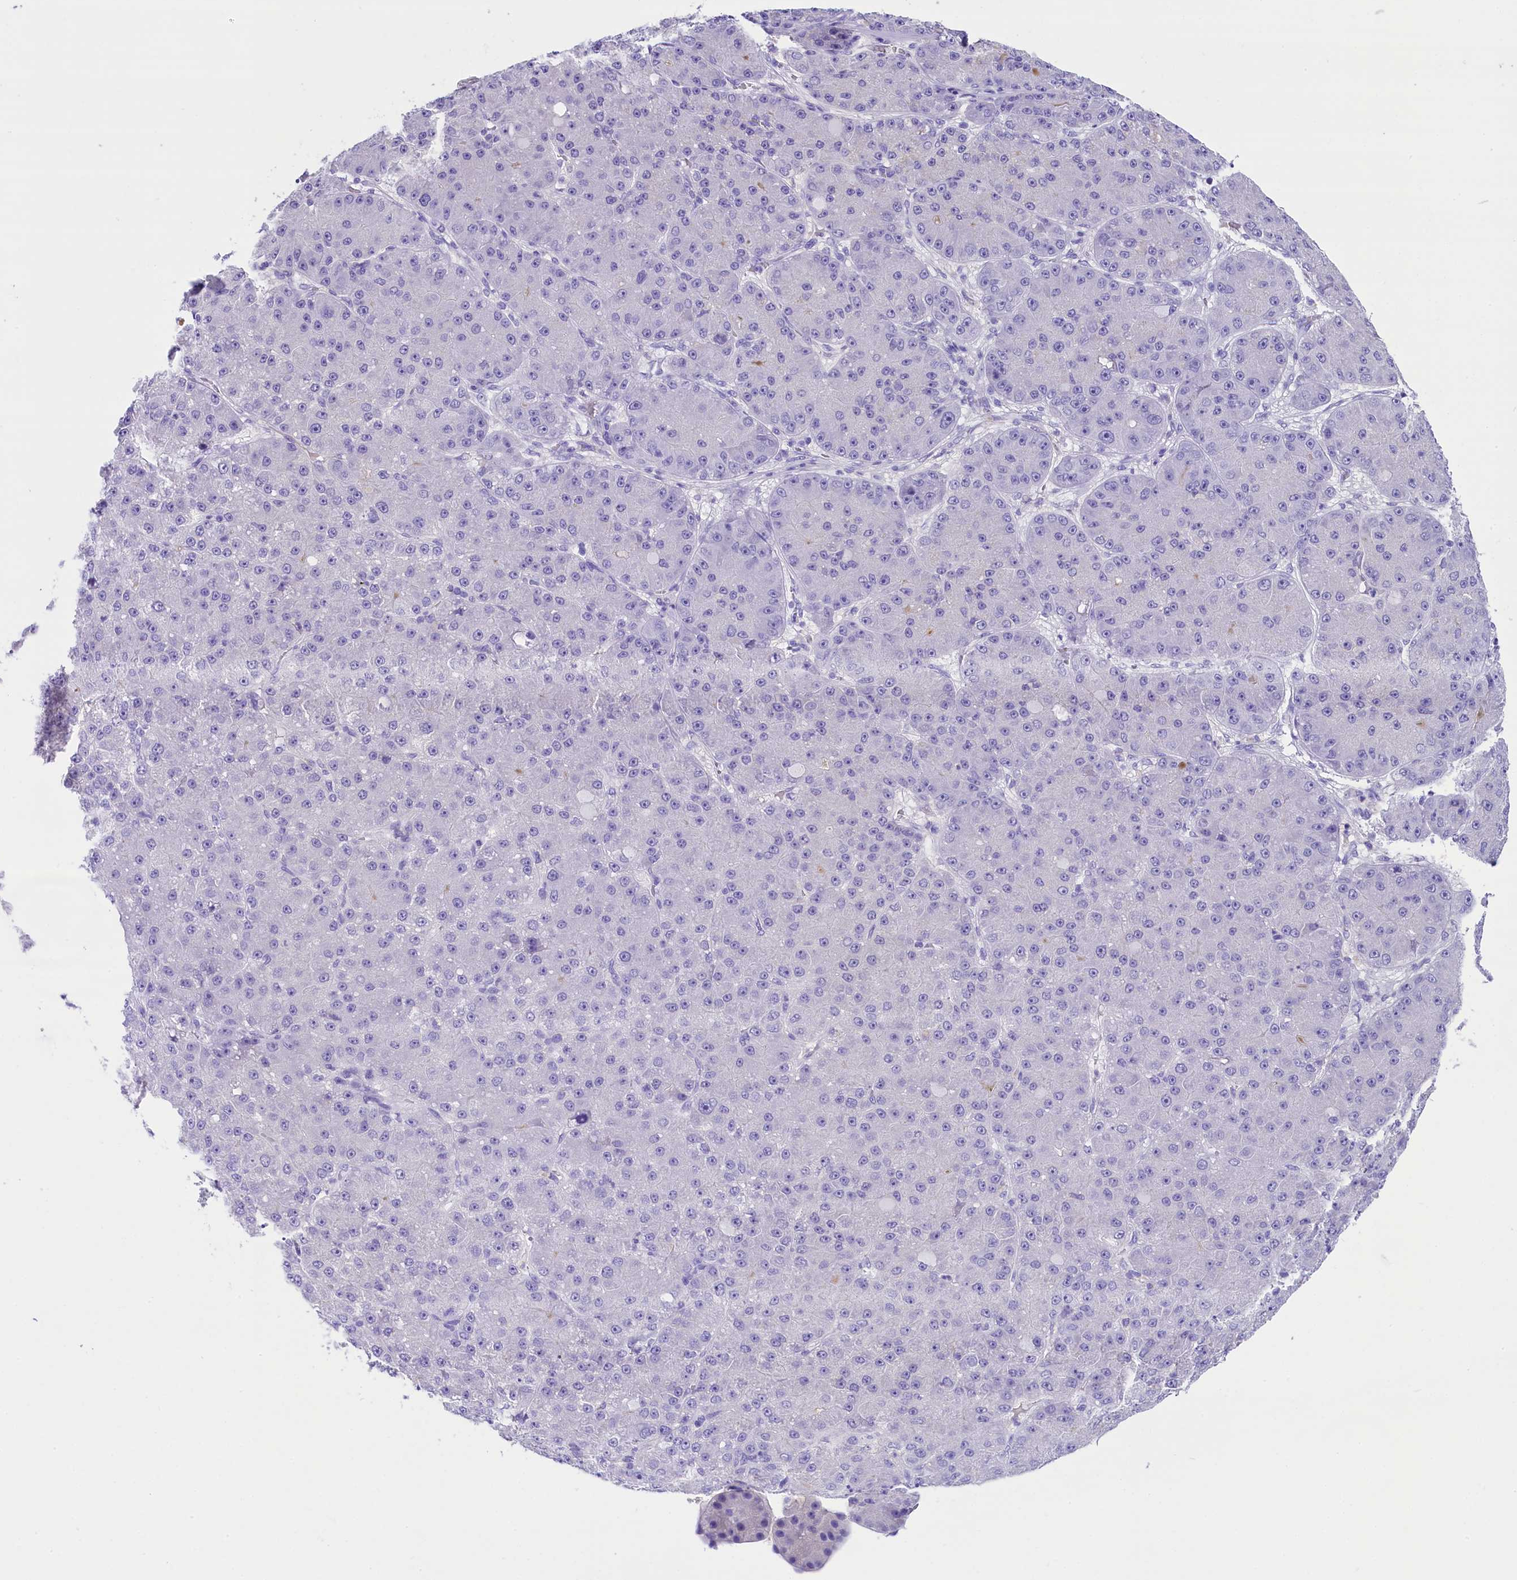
{"staining": {"intensity": "negative", "quantity": "none", "location": "none"}, "tissue": "liver cancer", "cell_type": "Tumor cells", "image_type": "cancer", "snomed": [{"axis": "morphology", "description": "Carcinoma, Hepatocellular, NOS"}, {"axis": "topography", "description": "Liver"}], "caption": "This is a photomicrograph of IHC staining of liver cancer, which shows no expression in tumor cells. (Brightfield microscopy of DAB (3,3'-diaminobenzidine) immunohistochemistry (IHC) at high magnification).", "gene": "SKIDA1", "patient": {"sex": "male", "age": 67}}